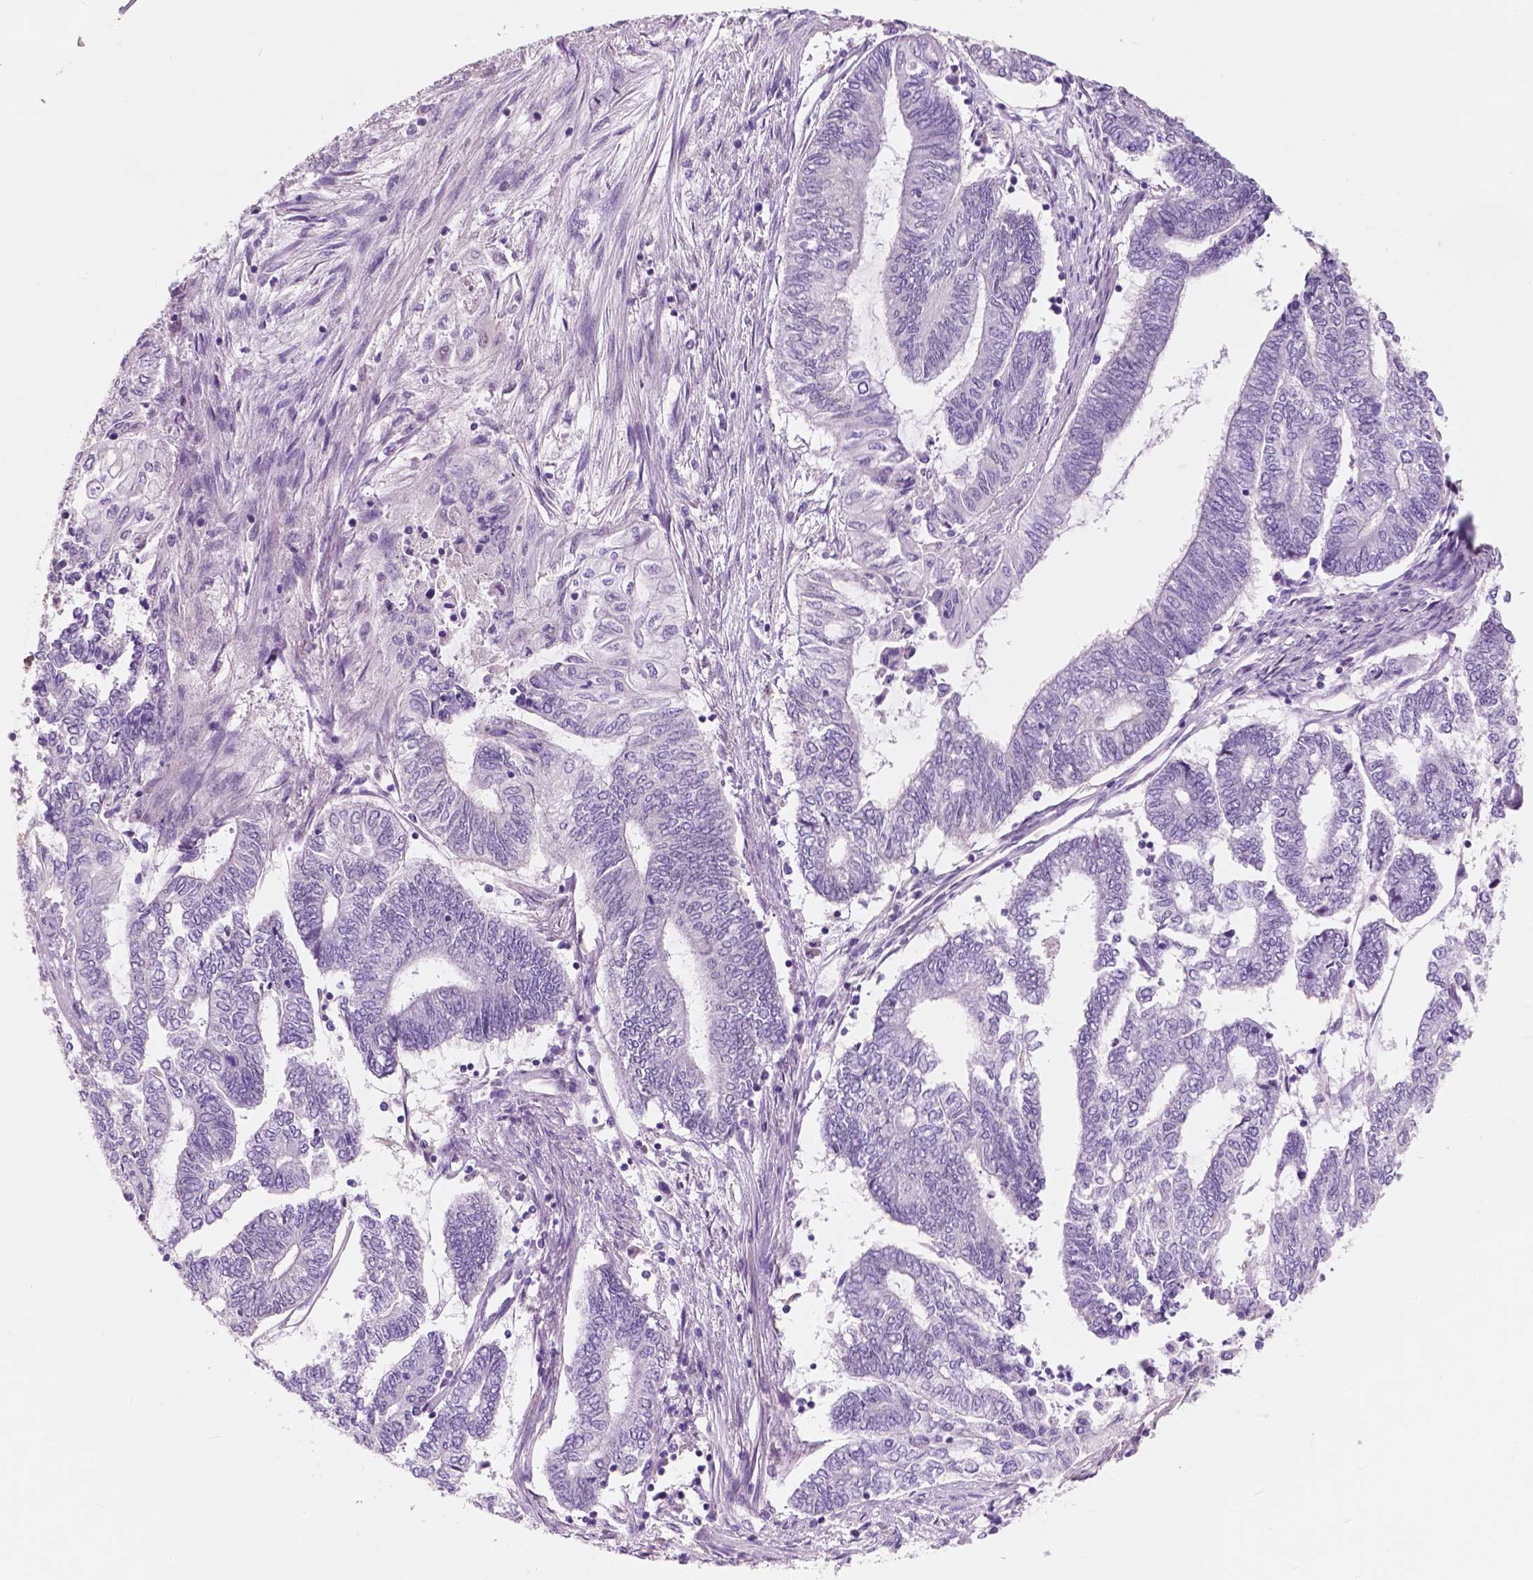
{"staining": {"intensity": "negative", "quantity": "none", "location": "none"}, "tissue": "endometrial cancer", "cell_type": "Tumor cells", "image_type": "cancer", "snomed": [{"axis": "morphology", "description": "Adenocarcinoma, NOS"}, {"axis": "topography", "description": "Uterus"}, {"axis": "topography", "description": "Endometrium"}], "caption": "Human endometrial cancer stained for a protein using immunohistochemistry displays no expression in tumor cells.", "gene": "CUZD1", "patient": {"sex": "female", "age": 70}}